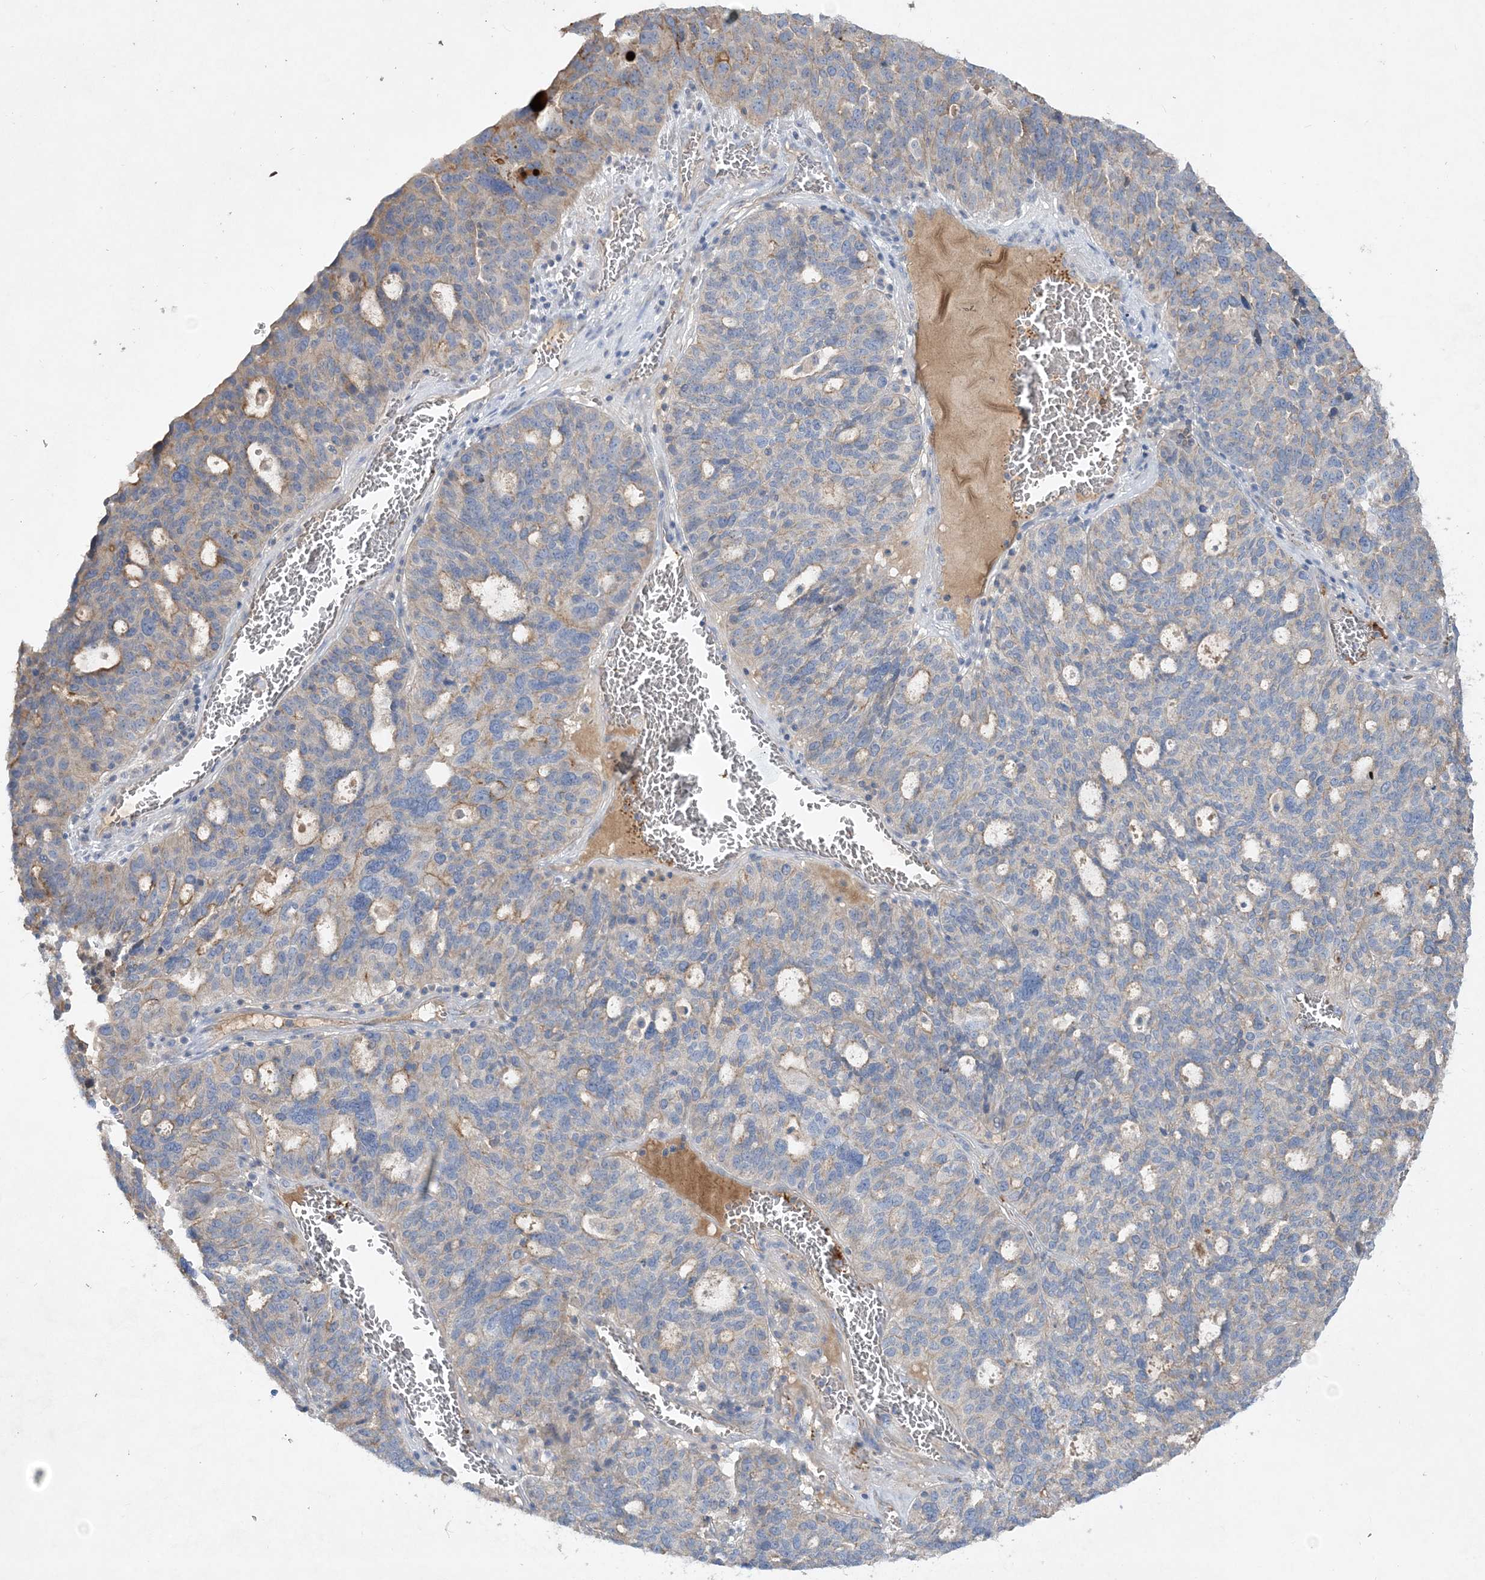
{"staining": {"intensity": "negative", "quantity": "none", "location": "none"}, "tissue": "ovarian cancer", "cell_type": "Tumor cells", "image_type": "cancer", "snomed": [{"axis": "morphology", "description": "Cystadenocarcinoma, serous, NOS"}, {"axis": "topography", "description": "Ovary"}], "caption": "Tumor cells show no significant expression in ovarian cancer.", "gene": "ADCK2", "patient": {"sex": "female", "age": 59}}